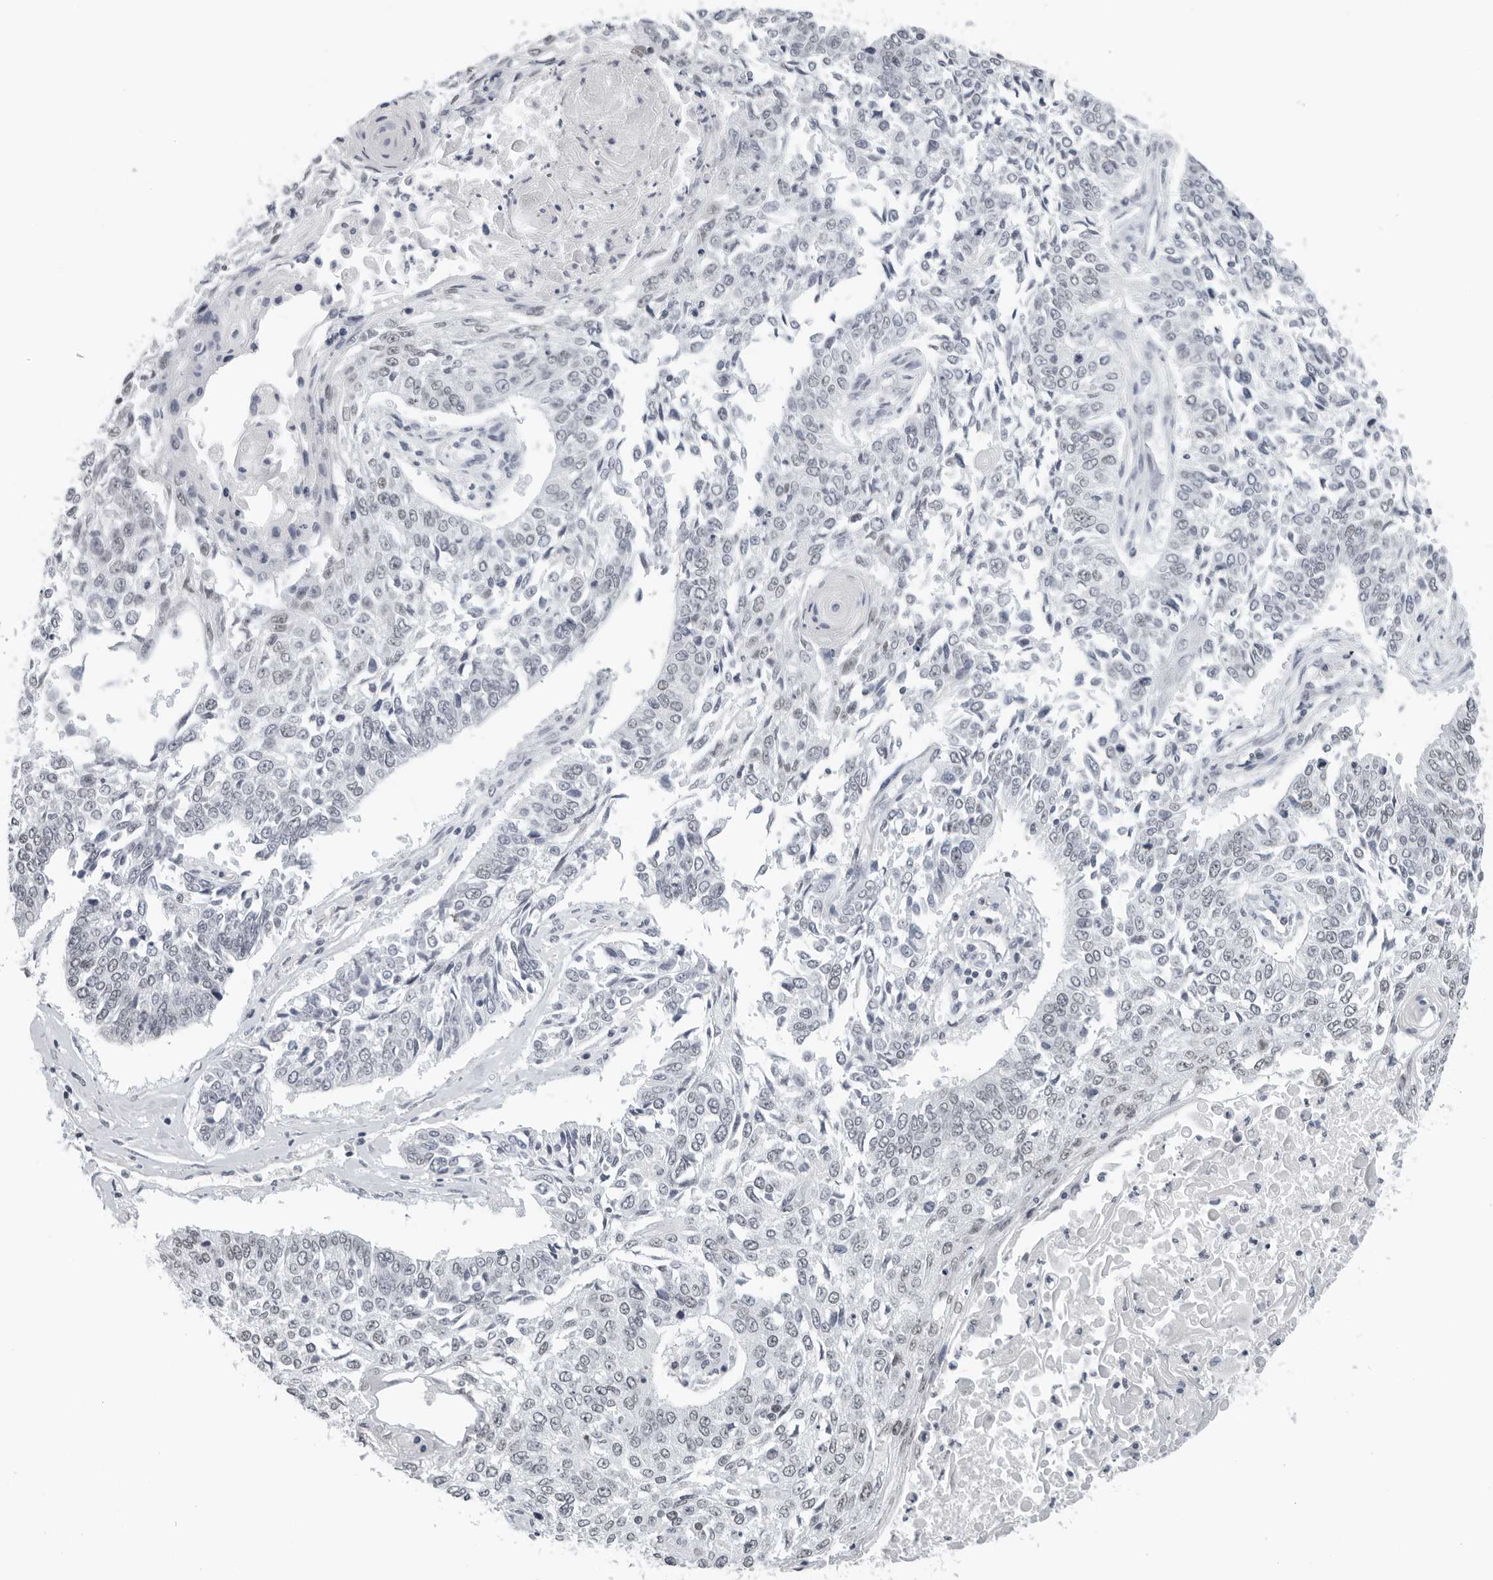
{"staining": {"intensity": "weak", "quantity": "25%-75%", "location": "nuclear"}, "tissue": "lung cancer", "cell_type": "Tumor cells", "image_type": "cancer", "snomed": [{"axis": "morphology", "description": "Normal tissue, NOS"}, {"axis": "morphology", "description": "Squamous cell carcinoma, NOS"}, {"axis": "topography", "description": "Cartilage tissue"}, {"axis": "topography", "description": "Bronchus"}, {"axis": "topography", "description": "Lung"}, {"axis": "topography", "description": "Peripheral nerve tissue"}], "caption": "Lung cancer (squamous cell carcinoma) tissue reveals weak nuclear positivity in about 25%-75% of tumor cells The protein is shown in brown color, while the nuclei are stained blue.", "gene": "FLG2", "patient": {"sex": "female", "age": 49}}